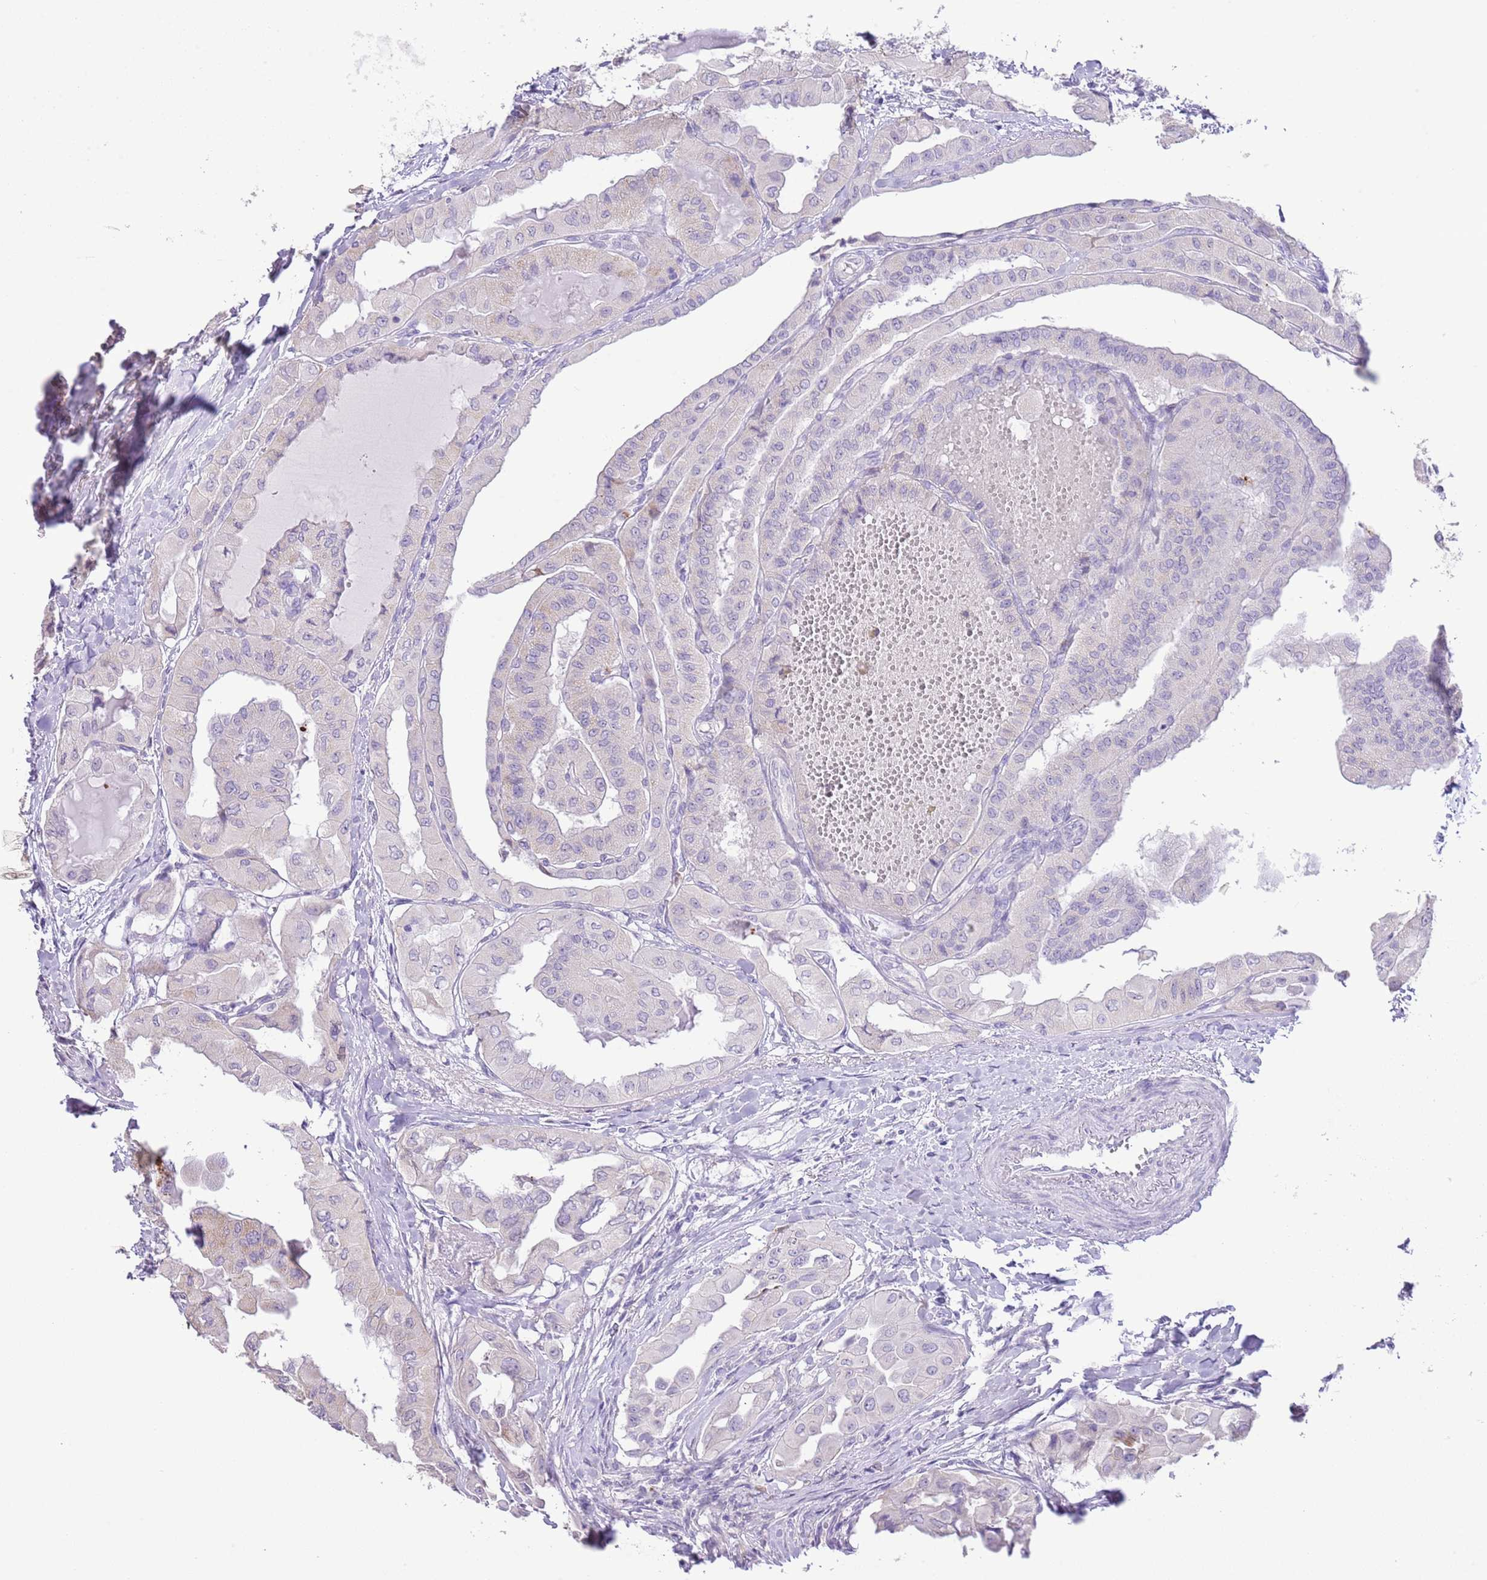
{"staining": {"intensity": "negative", "quantity": "none", "location": "none"}, "tissue": "thyroid cancer", "cell_type": "Tumor cells", "image_type": "cancer", "snomed": [{"axis": "morphology", "description": "Papillary adenocarcinoma, NOS"}, {"axis": "topography", "description": "Thyroid gland"}], "caption": "DAB immunohistochemical staining of thyroid papillary adenocarcinoma shows no significant expression in tumor cells.", "gene": "OR2Z1", "patient": {"sex": "female", "age": 59}}